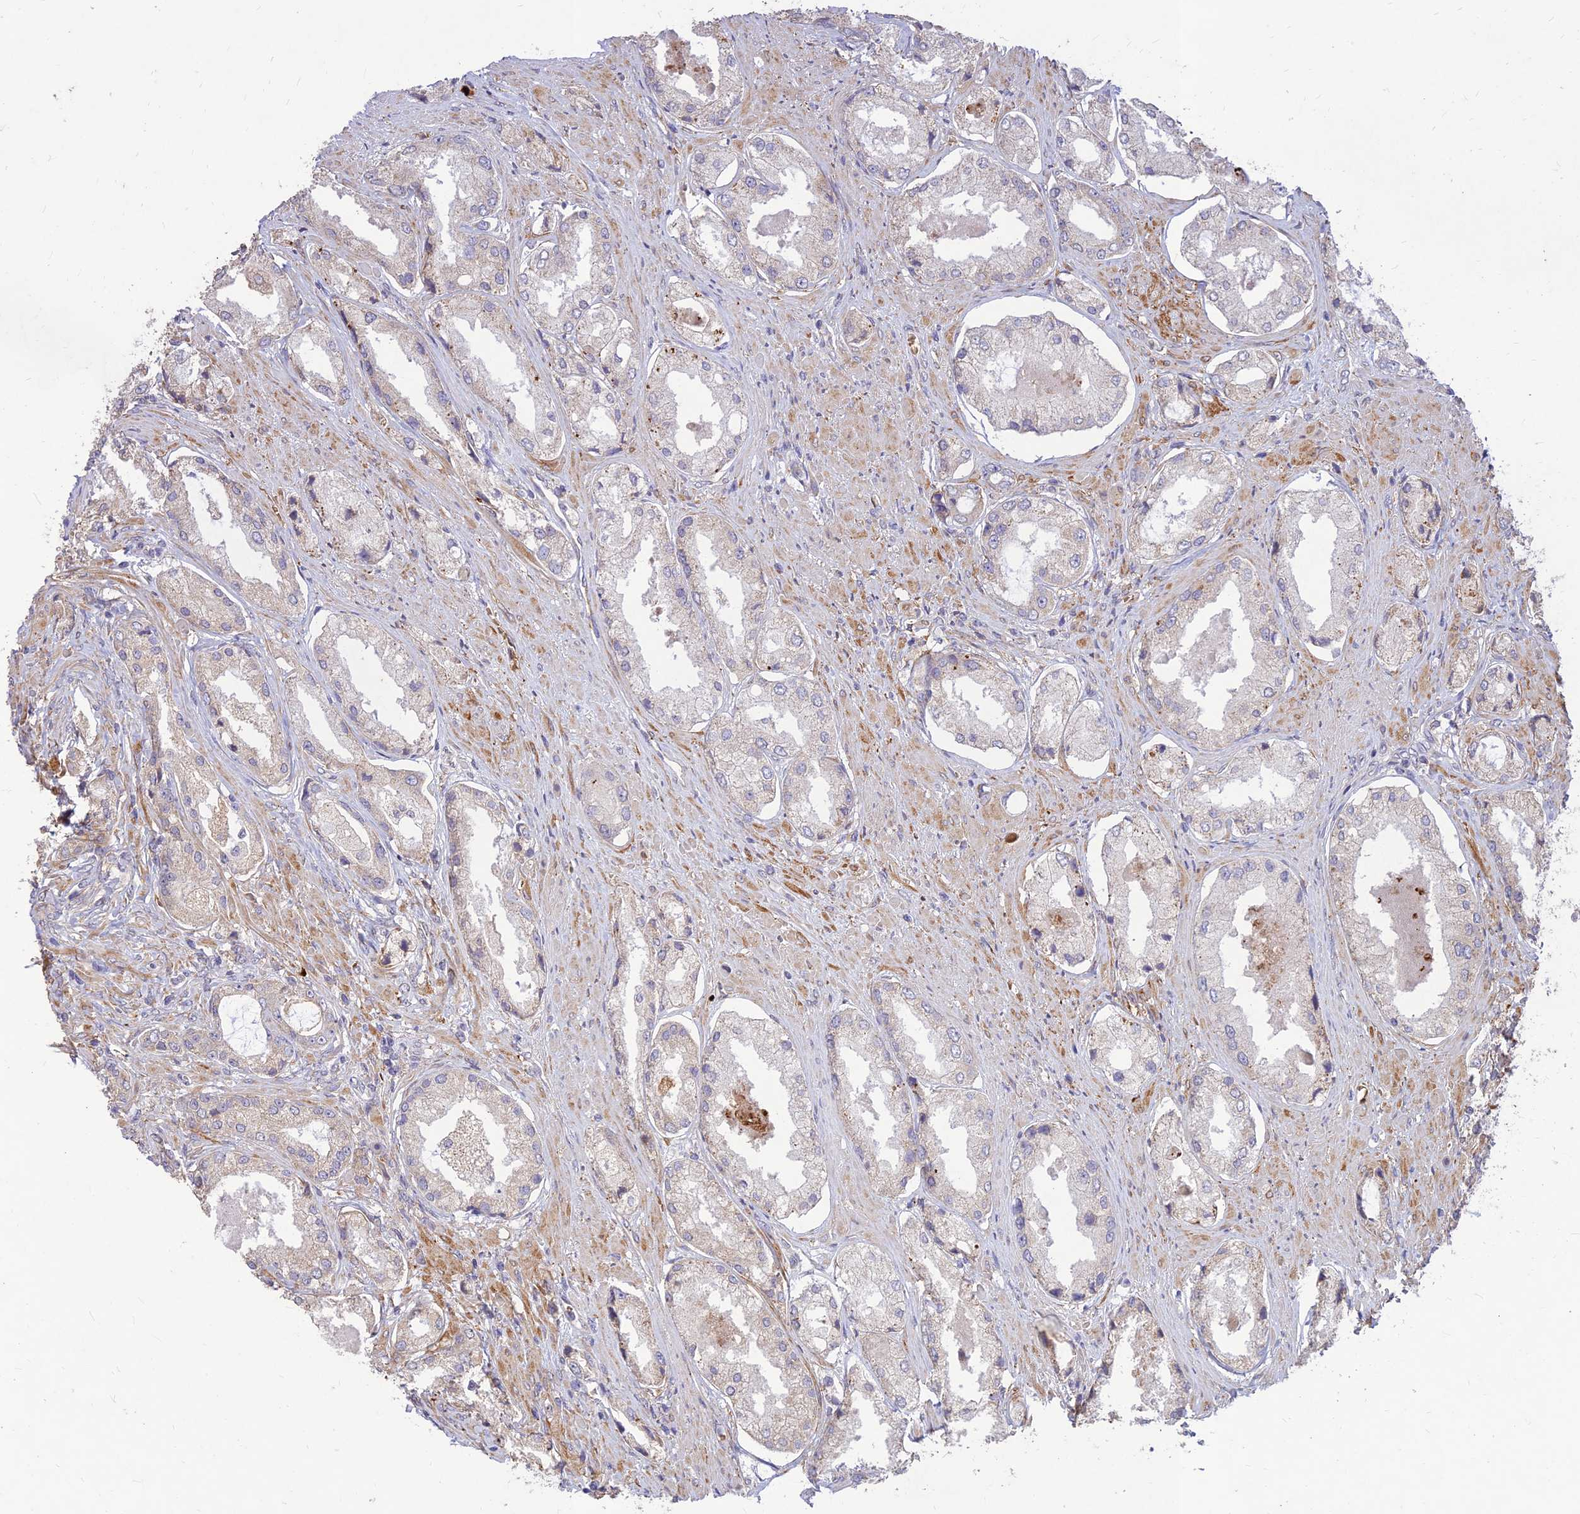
{"staining": {"intensity": "negative", "quantity": "none", "location": "none"}, "tissue": "prostate cancer", "cell_type": "Tumor cells", "image_type": "cancer", "snomed": [{"axis": "morphology", "description": "Adenocarcinoma, Low grade"}, {"axis": "topography", "description": "Prostate"}], "caption": "The image shows no significant expression in tumor cells of prostate adenocarcinoma (low-grade).", "gene": "PPP1R11", "patient": {"sex": "male", "age": 68}}